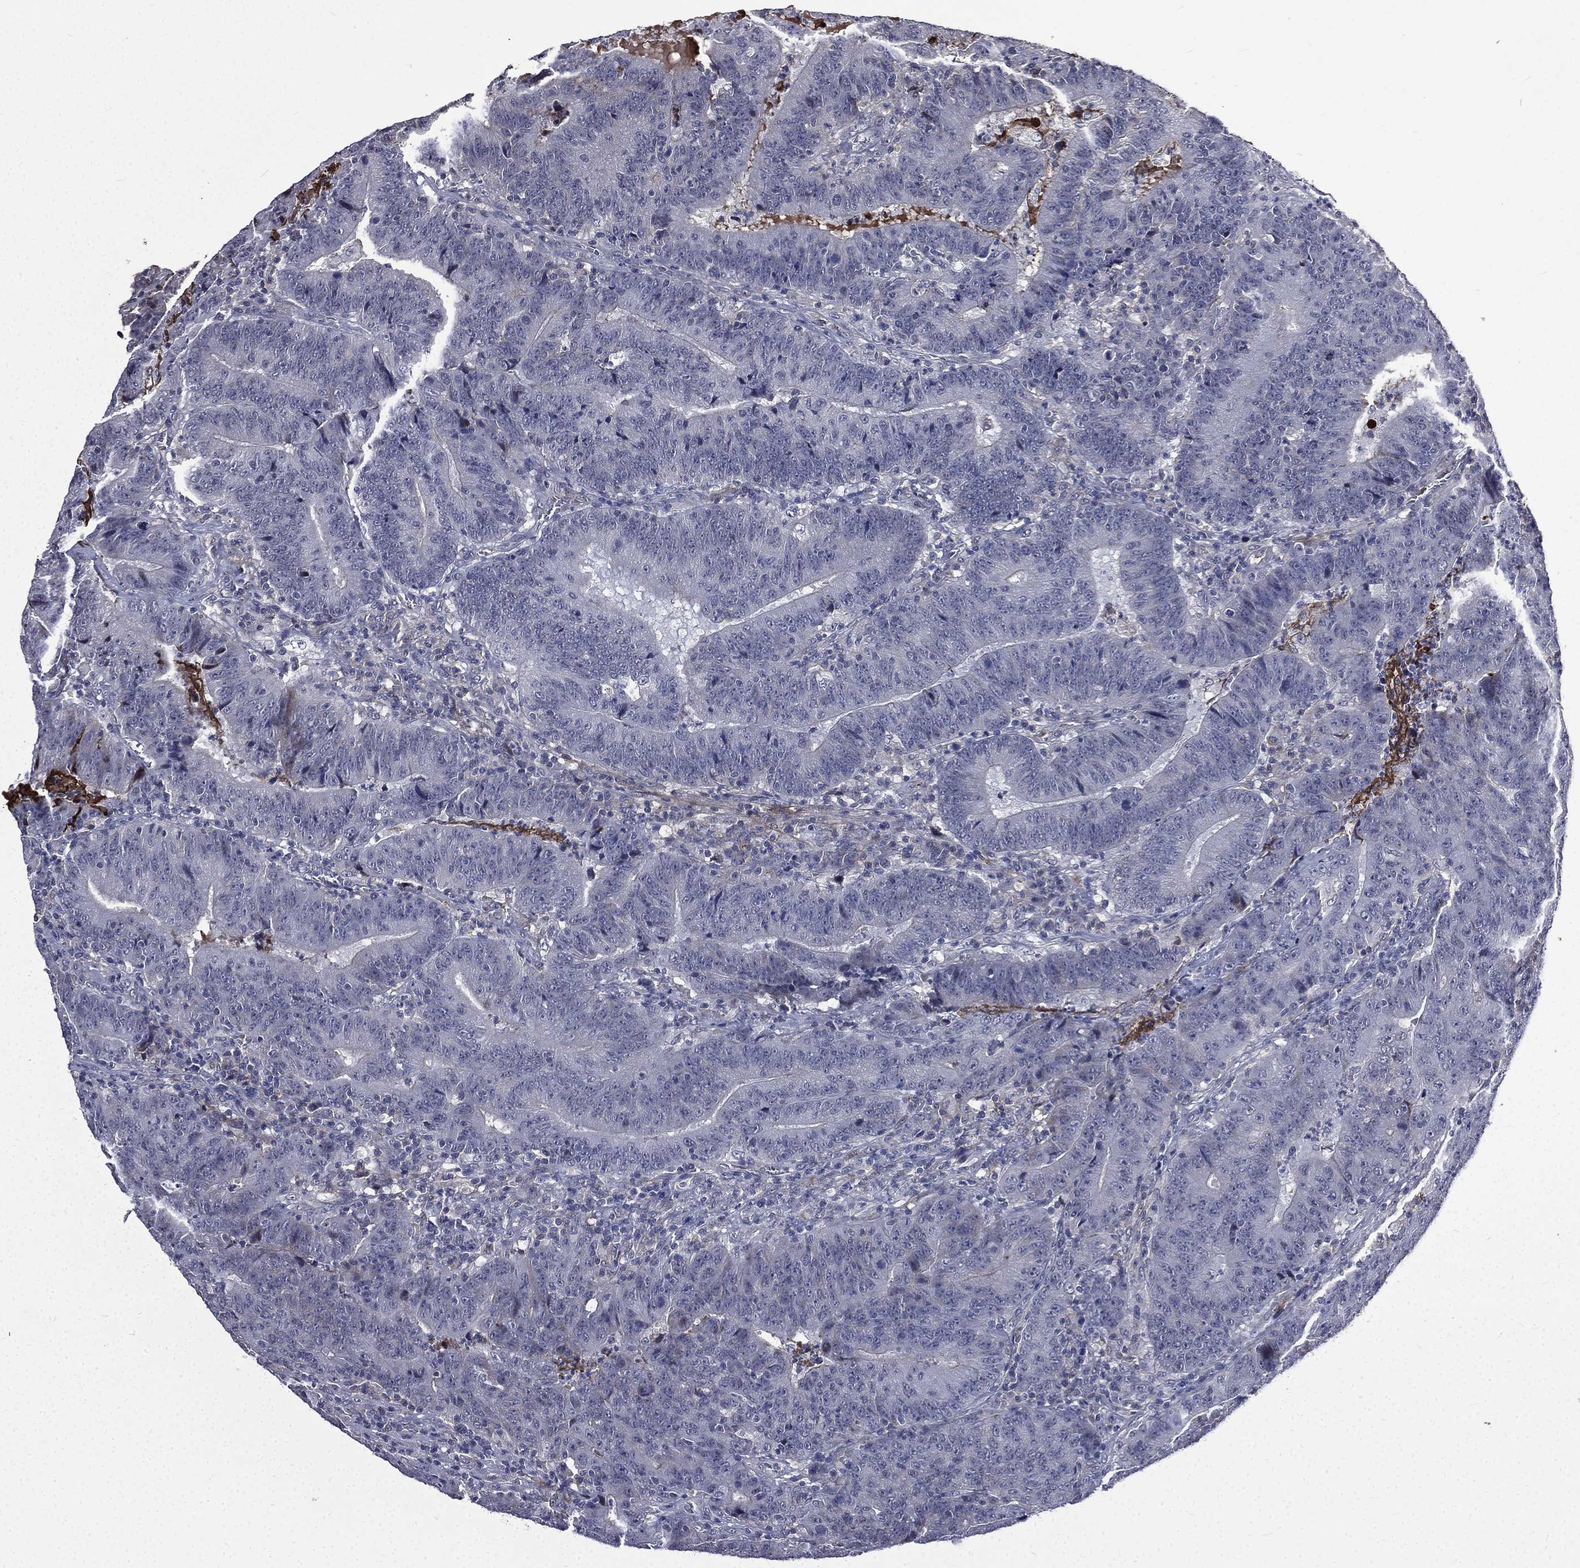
{"staining": {"intensity": "negative", "quantity": "none", "location": "none"}, "tissue": "colorectal cancer", "cell_type": "Tumor cells", "image_type": "cancer", "snomed": [{"axis": "morphology", "description": "Adenocarcinoma, NOS"}, {"axis": "topography", "description": "Colon"}], "caption": "This is an immunohistochemistry (IHC) photomicrograph of human colorectal adenocarcinoma. There is no positivity in tumor cells.", "gene": "FGG", "patient": {"sex": "female", "age": 75}}